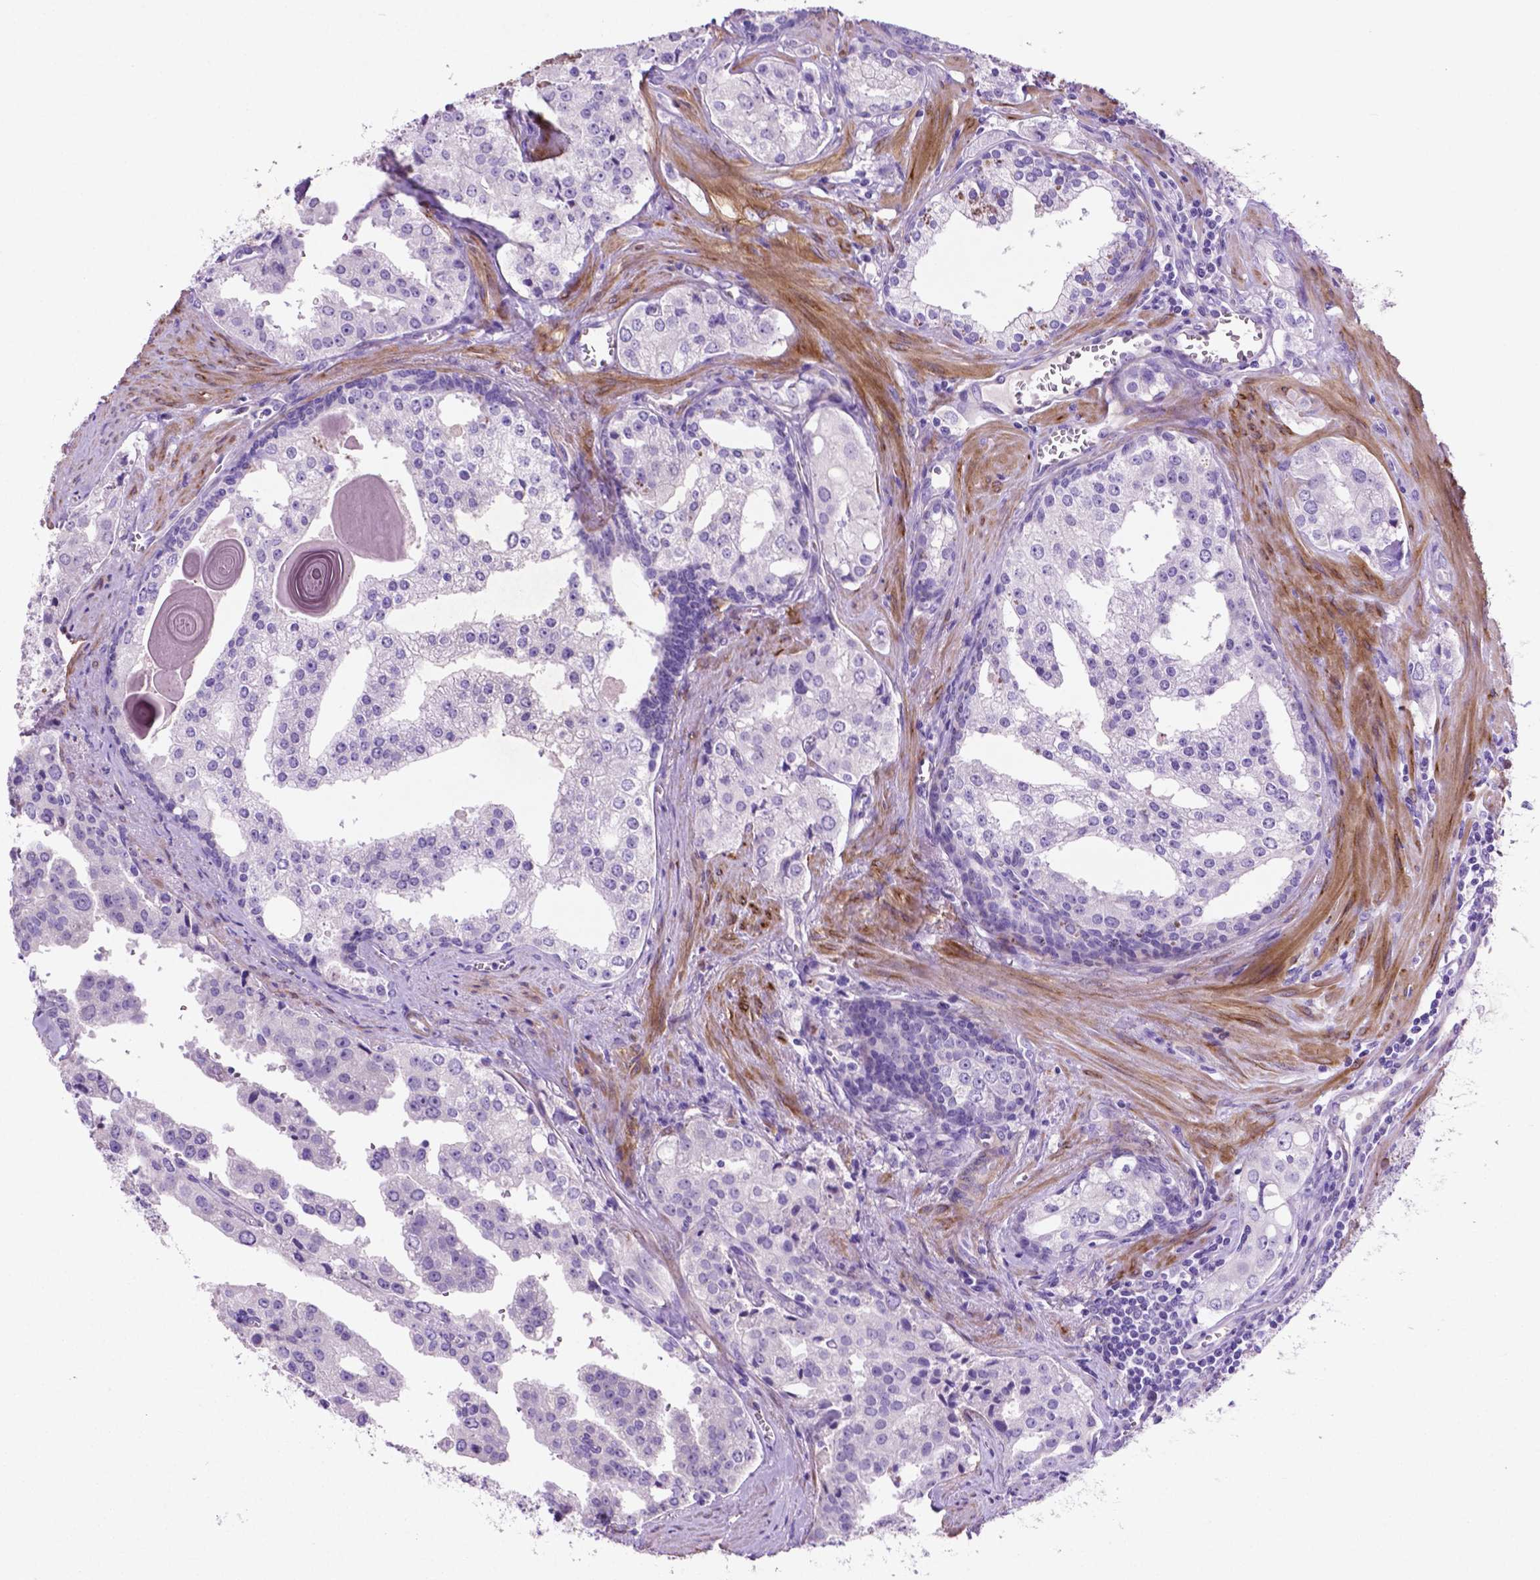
{"staining": {"intensity": "negative", "quantity": "none", "location": "none"}, "tissue": "prostate cancer", "cell_type": "Tumor cells", "image_type": "cancer", "snomed": [{"axis": "morphology", "description": "Adenocarcinoma, High grade"}, {"axis": "topography", "description": "Prostate"}], "caption": "This is an immunohistochemistry (IHC) histopathology image of human prostate adenocarcinoma (high-grade). There is no staining in tumor cells.", "gene": "ASPG", "patient": {"sex": "male", "age": 68}}